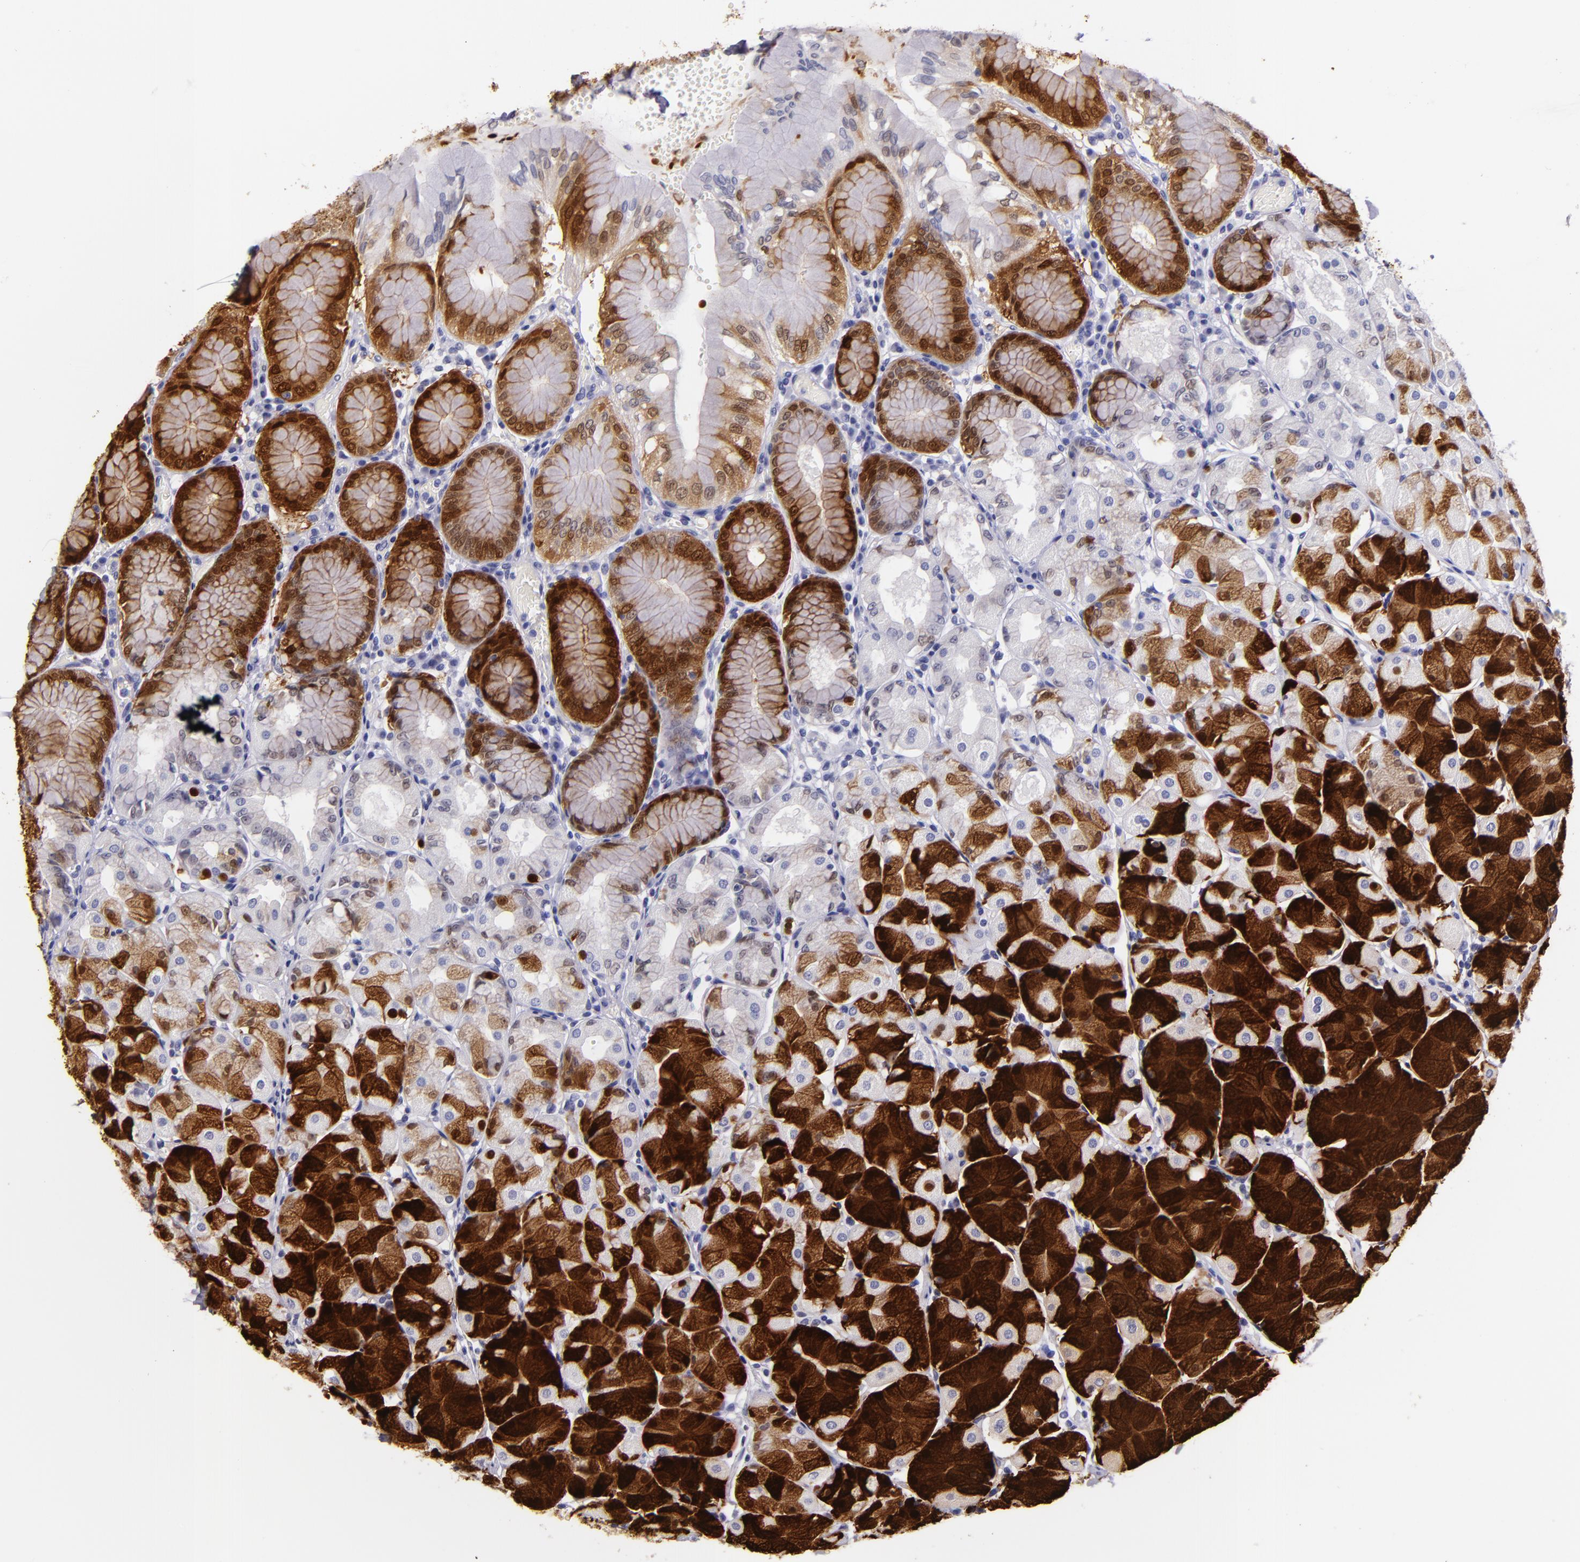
{"staining": {"intensity": "strong", "quantity": "25%-75%", "location": "cytoplasmic/membranous,nuclear"}, "tissue": "stomach", "cell_type": "Glandular cells", "image_type": "normal", "snomed": [{"axis": "morphology", "description": "Normal tissue, NOS"}, {"axis": "topography", "description": "Stomach, upper"}, {"axis": "topography", "description": "Stomach"}], "caption": "Stomach was stained to show a protein in brown. There is high levels of strong cytoplasmic/membranous,nuclear staining in about 25%-75% of glandular cells. The protein is shown in brown color, while the nuclei are stained blue.", "gene": "MT1A", "patient": {"sex": "male", "age": 76}}